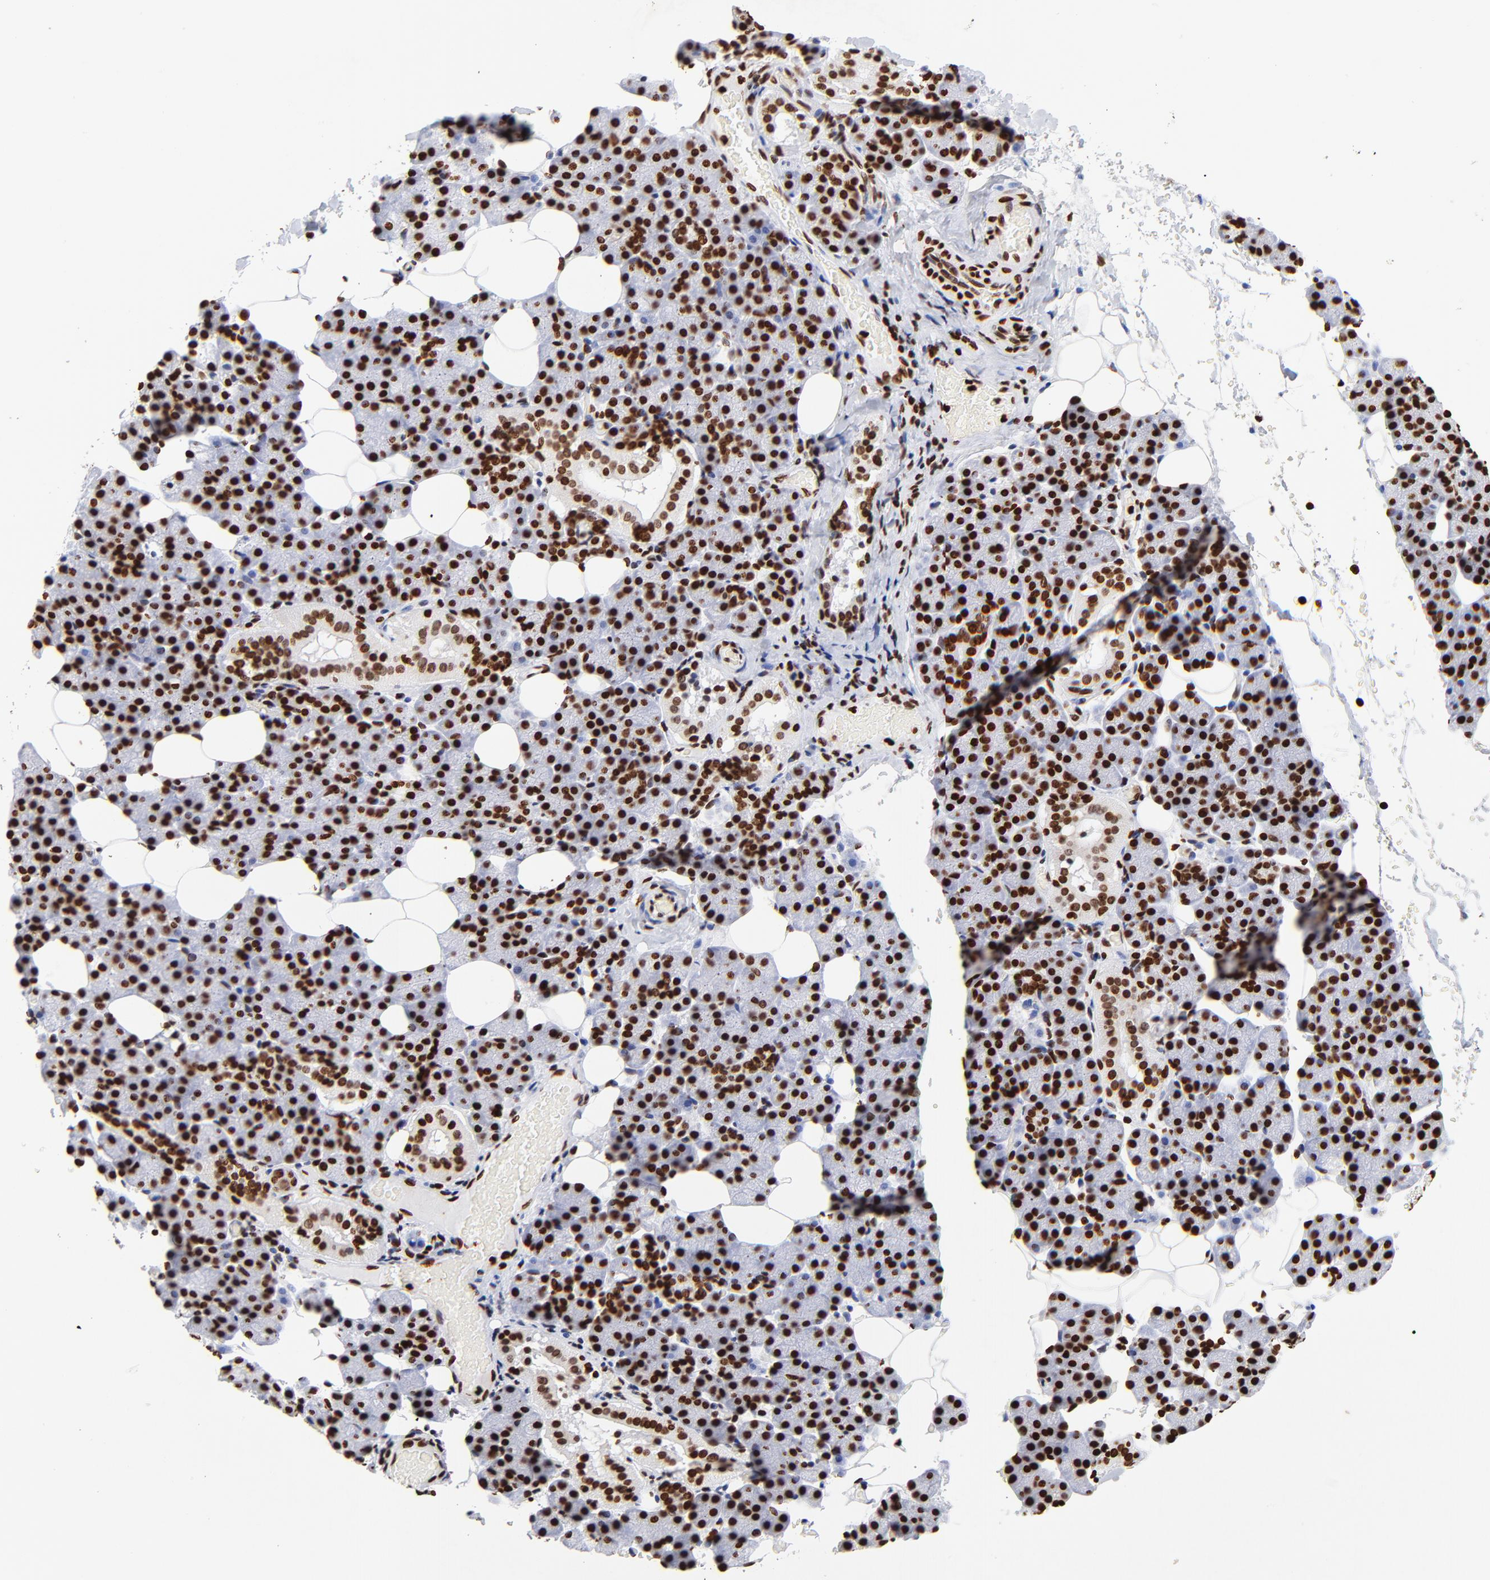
{"staining": {"intensity": "strong", "quantity": ">75%", "location": "nuclear"}, "tissue": "salivary gland", "cell_type": "Glandular cells", "image_type": "normal", "snomed": [{"axis": "morphology", "description": "Normal tissue, NOS"}, {"axis": "topography", "description": "Lymph node"}, {"axis": "topography", "description": "Salivary gland"}], "caption": "A histopathology image showing strong nuclear expression in about >75% of glandular cells in benign salivary gland, as visualized by brown immunohistochemical staining.", "gene": "FBH1", "patient": {"sex": "male", "age": 8}}